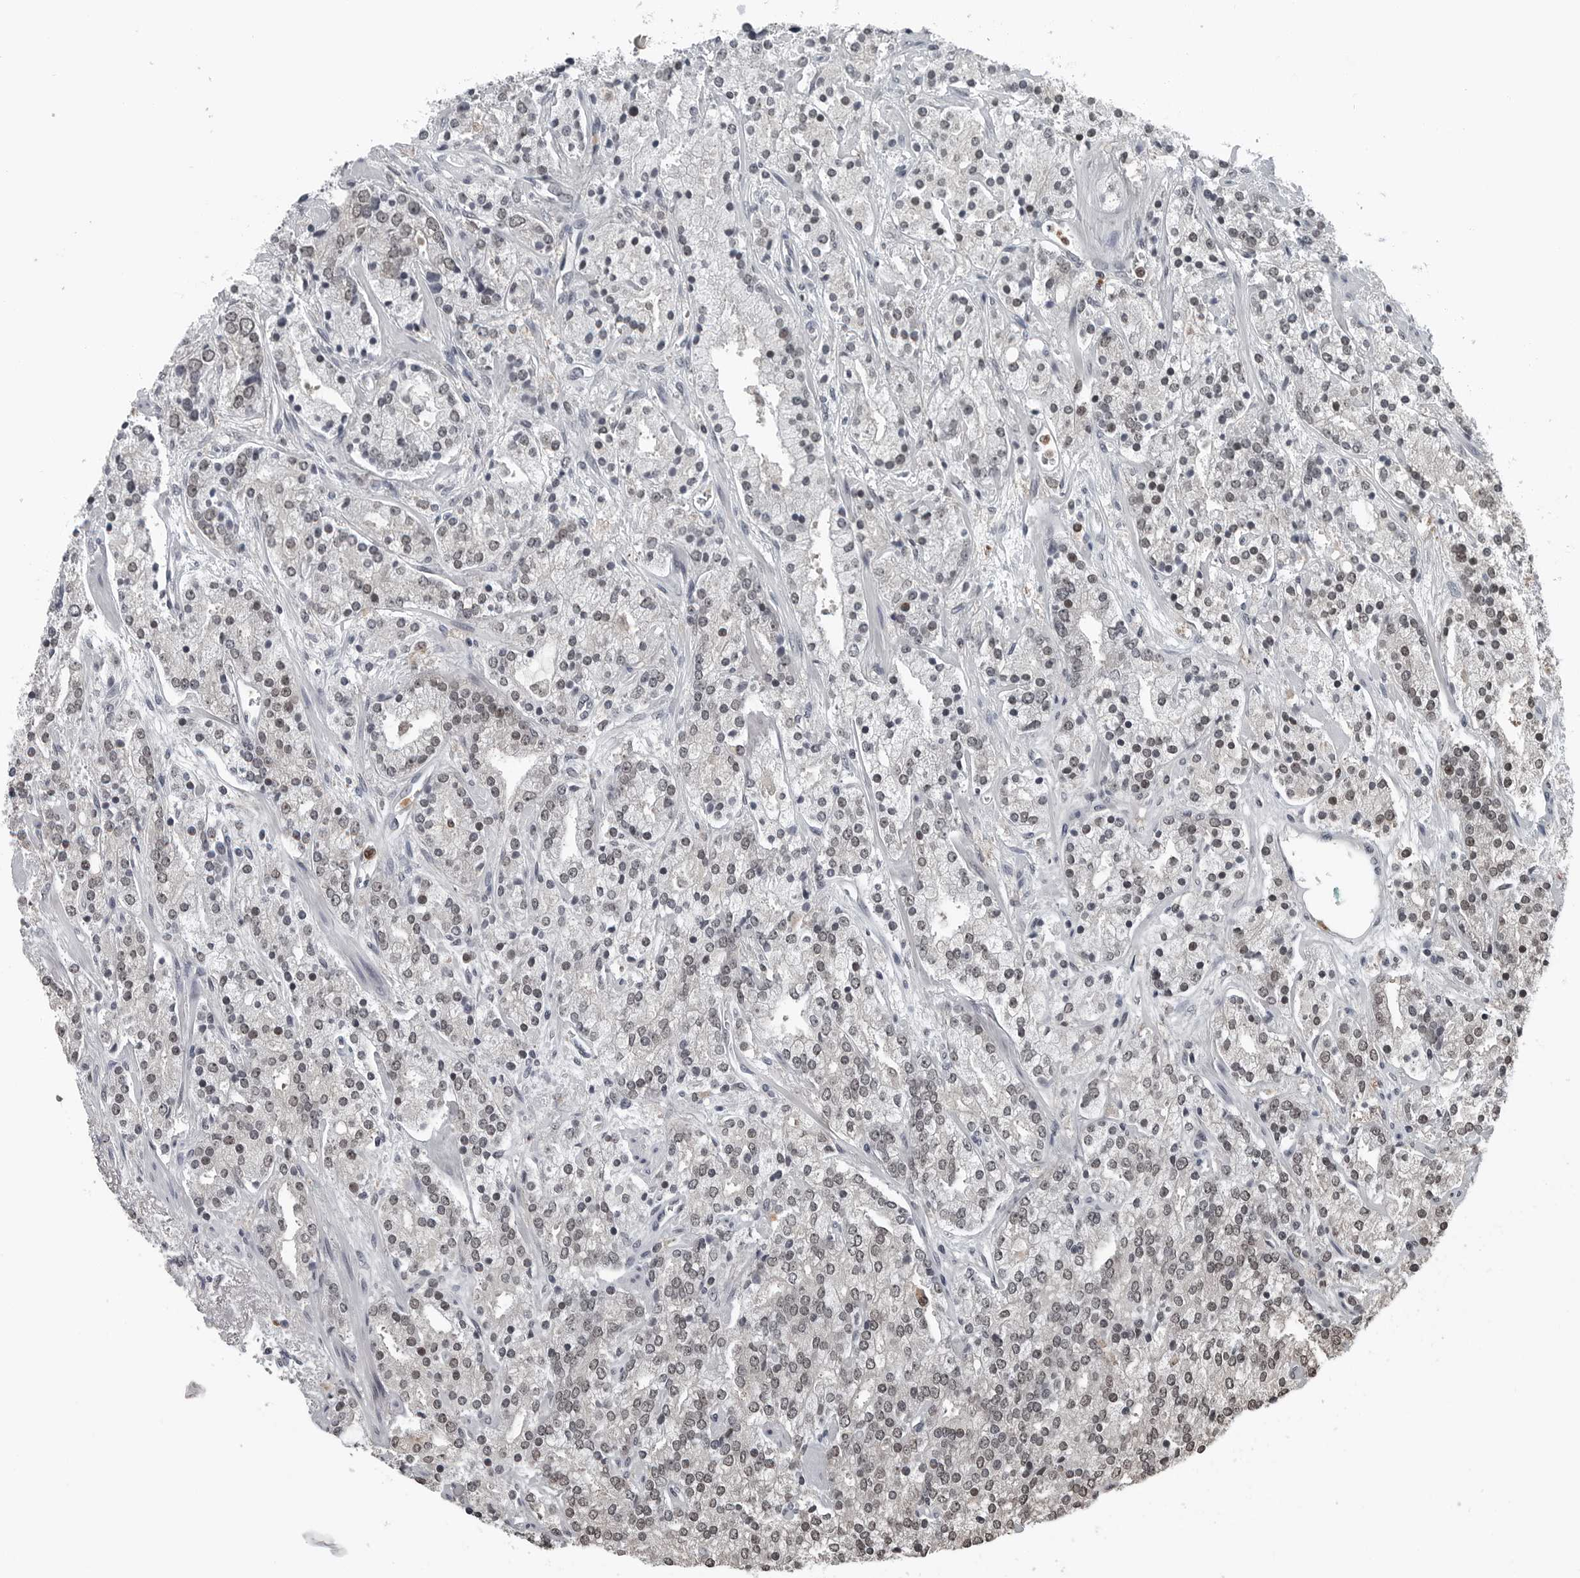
{"staining": {"intensity": "moderate", "quantity": "25%-75%", "location": "nuclear"}, "tissue": "prostate cancer", "cell_type": "Tumor cells", "image_type": "cancer", "snomed": [{"axis": "morphology", "description": "Adenocarcinoma, High grade"}, {"axis": "topography", "description": "Prostate"}], "caption": "A brown stain labels moderate nuclear positivity of a protein in prostate cancer tumor cells. Using DAB (brown) and hematoxylin (blue) stains, captured at high magnification using brightfield microscopy.", "gene": "AKR1A1", "patient": {"sex": "male", "age": 71}}